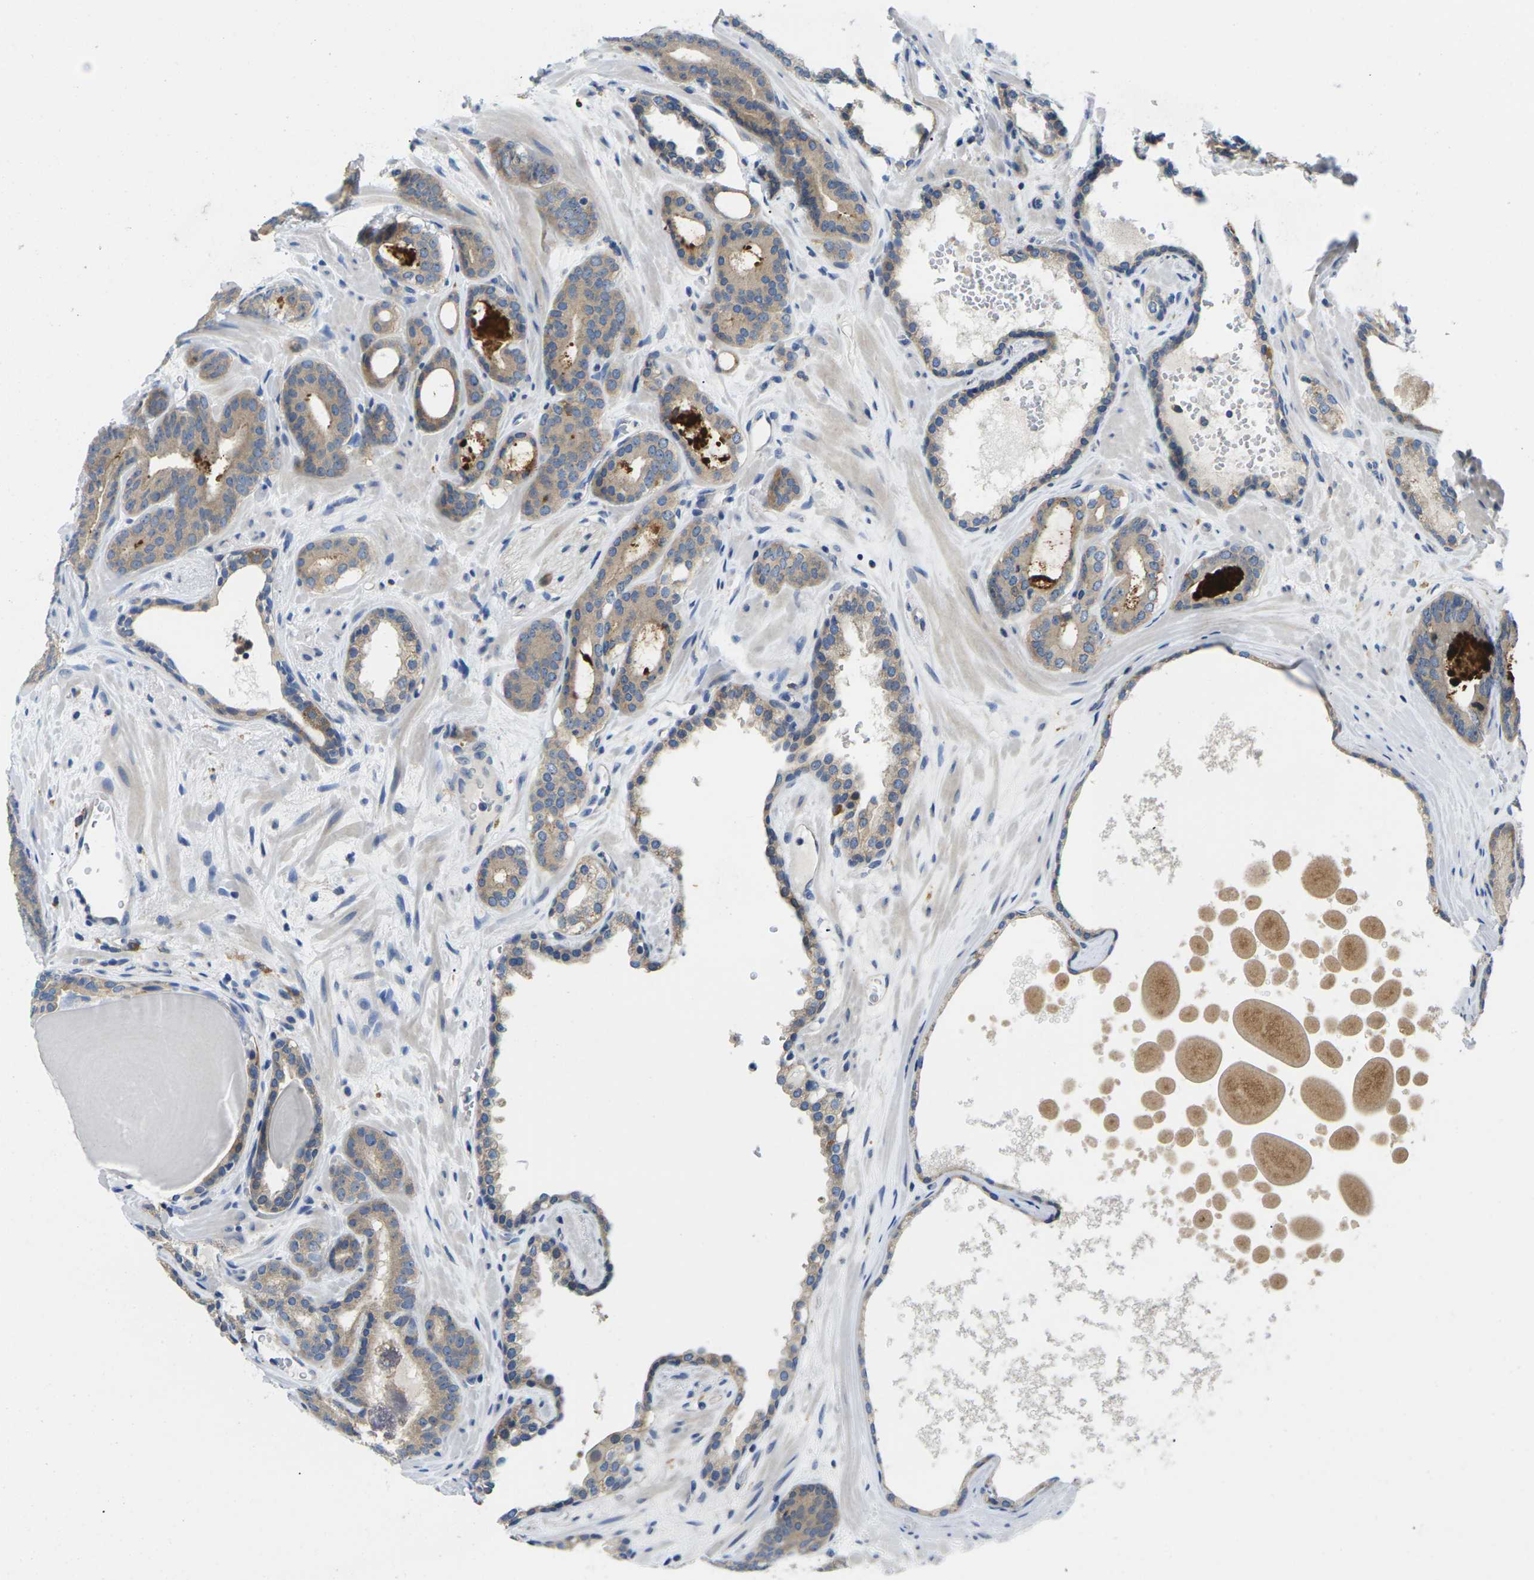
{"staining": {"intensity": "moderate", "quantity": ">75%", "location": "cytoplasmic/membranous"}, "tissue": "prostate cancer", "cell_type": "Tumor cells", "image_type": "cancer", "snomed": [{"axis": "morphology", "description": "Adenocarcinoma, High grade"}, {"axis": "topography", "description": "Prostate"}], "caption": "An immunohistochemistry (IHC) photomicrograph of tumor tissue is shown. Protein staining in brown highlights moderate cytoplasmic/membranous positivity in adenocarcinoma (high-grade) (prostate) within tumor cells.", "gene": "SCNN1A", "patient": {"sex": "male", "age": 60}}